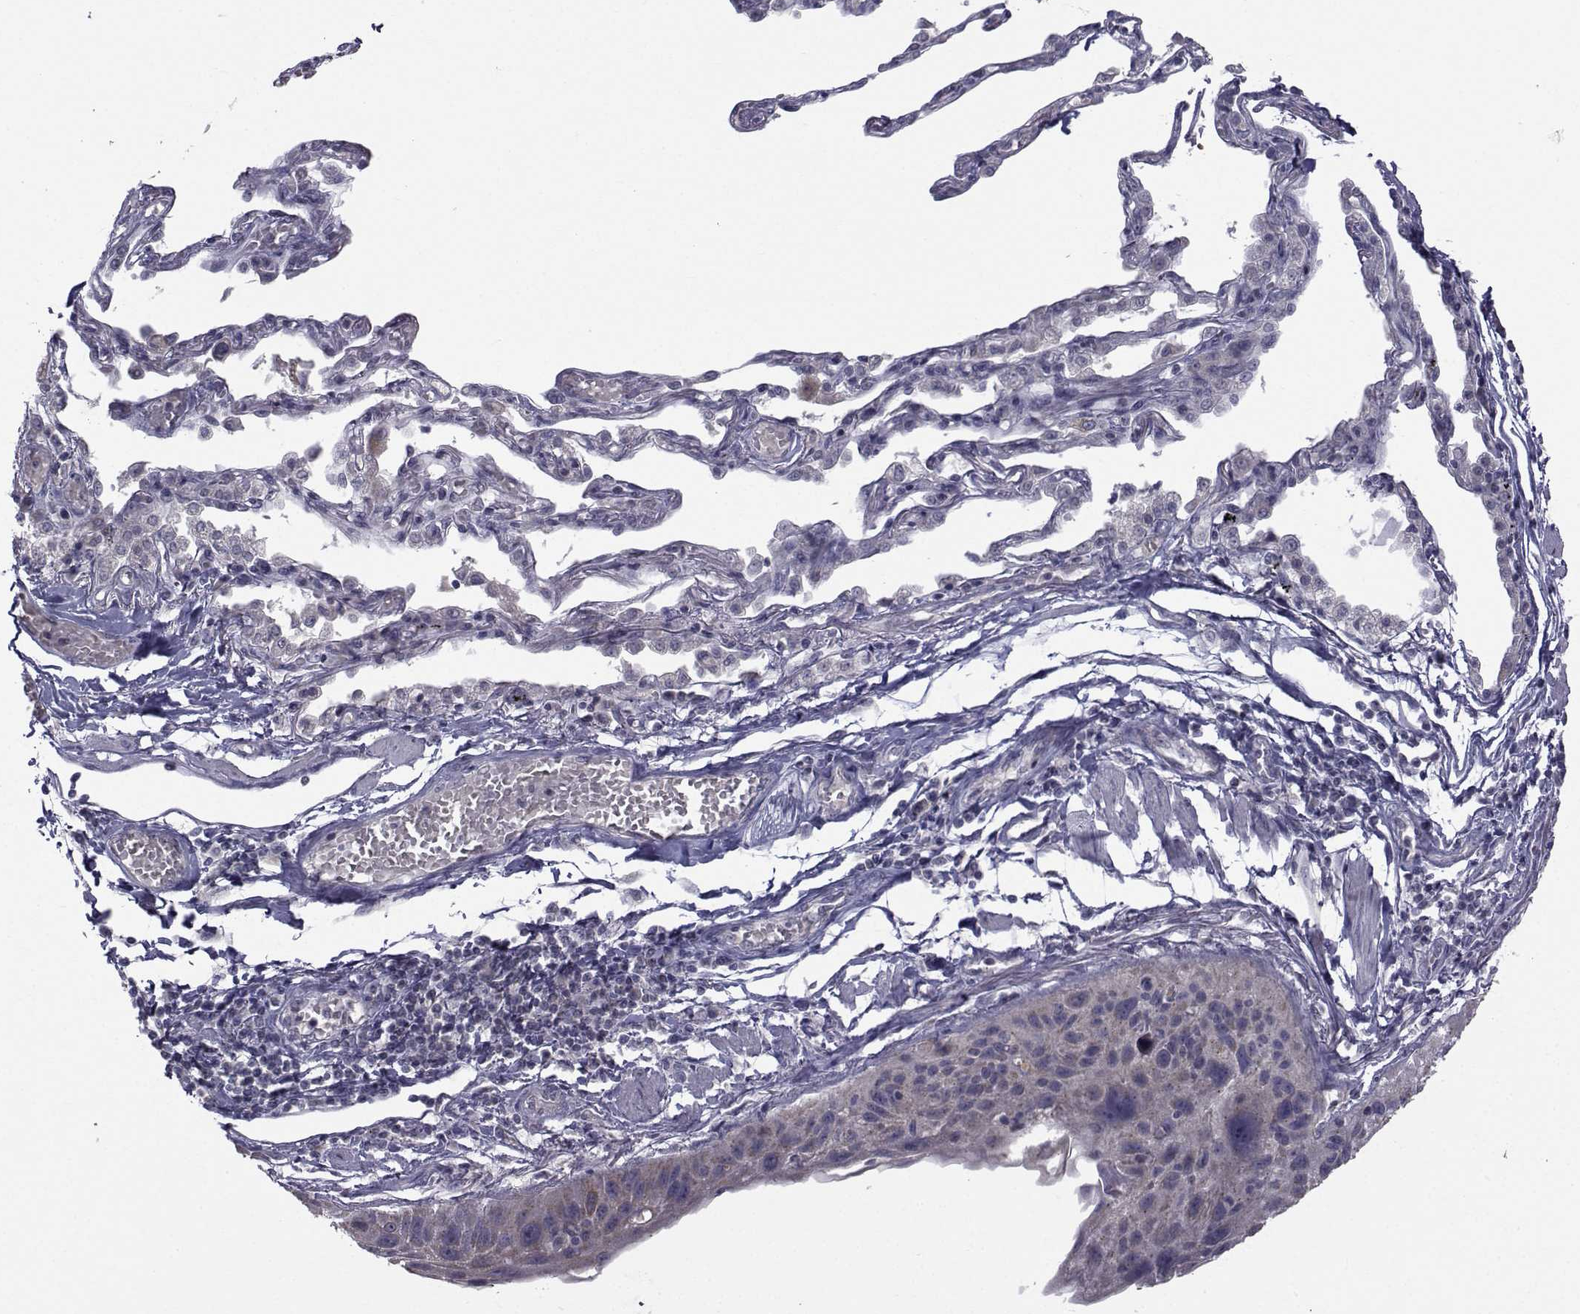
{"staining": {"intensity": "negative", "quantity": "none", "location": "none"}, "tissue": "lung cancer", "cell_type": "Tumor cells", "image_type": "cancer", "snomed": [{"axis": "morphology", "description": "Squamous cell carcinoma, NOS"}, {"axis": "topography", "description": "Lung"}], "caption": "Tumor cells are negative for brown protein staining in squamous cell carcinoma (lung).", "gene": "ANGPT1", "patient": {"sex": "male", "age": 73}}